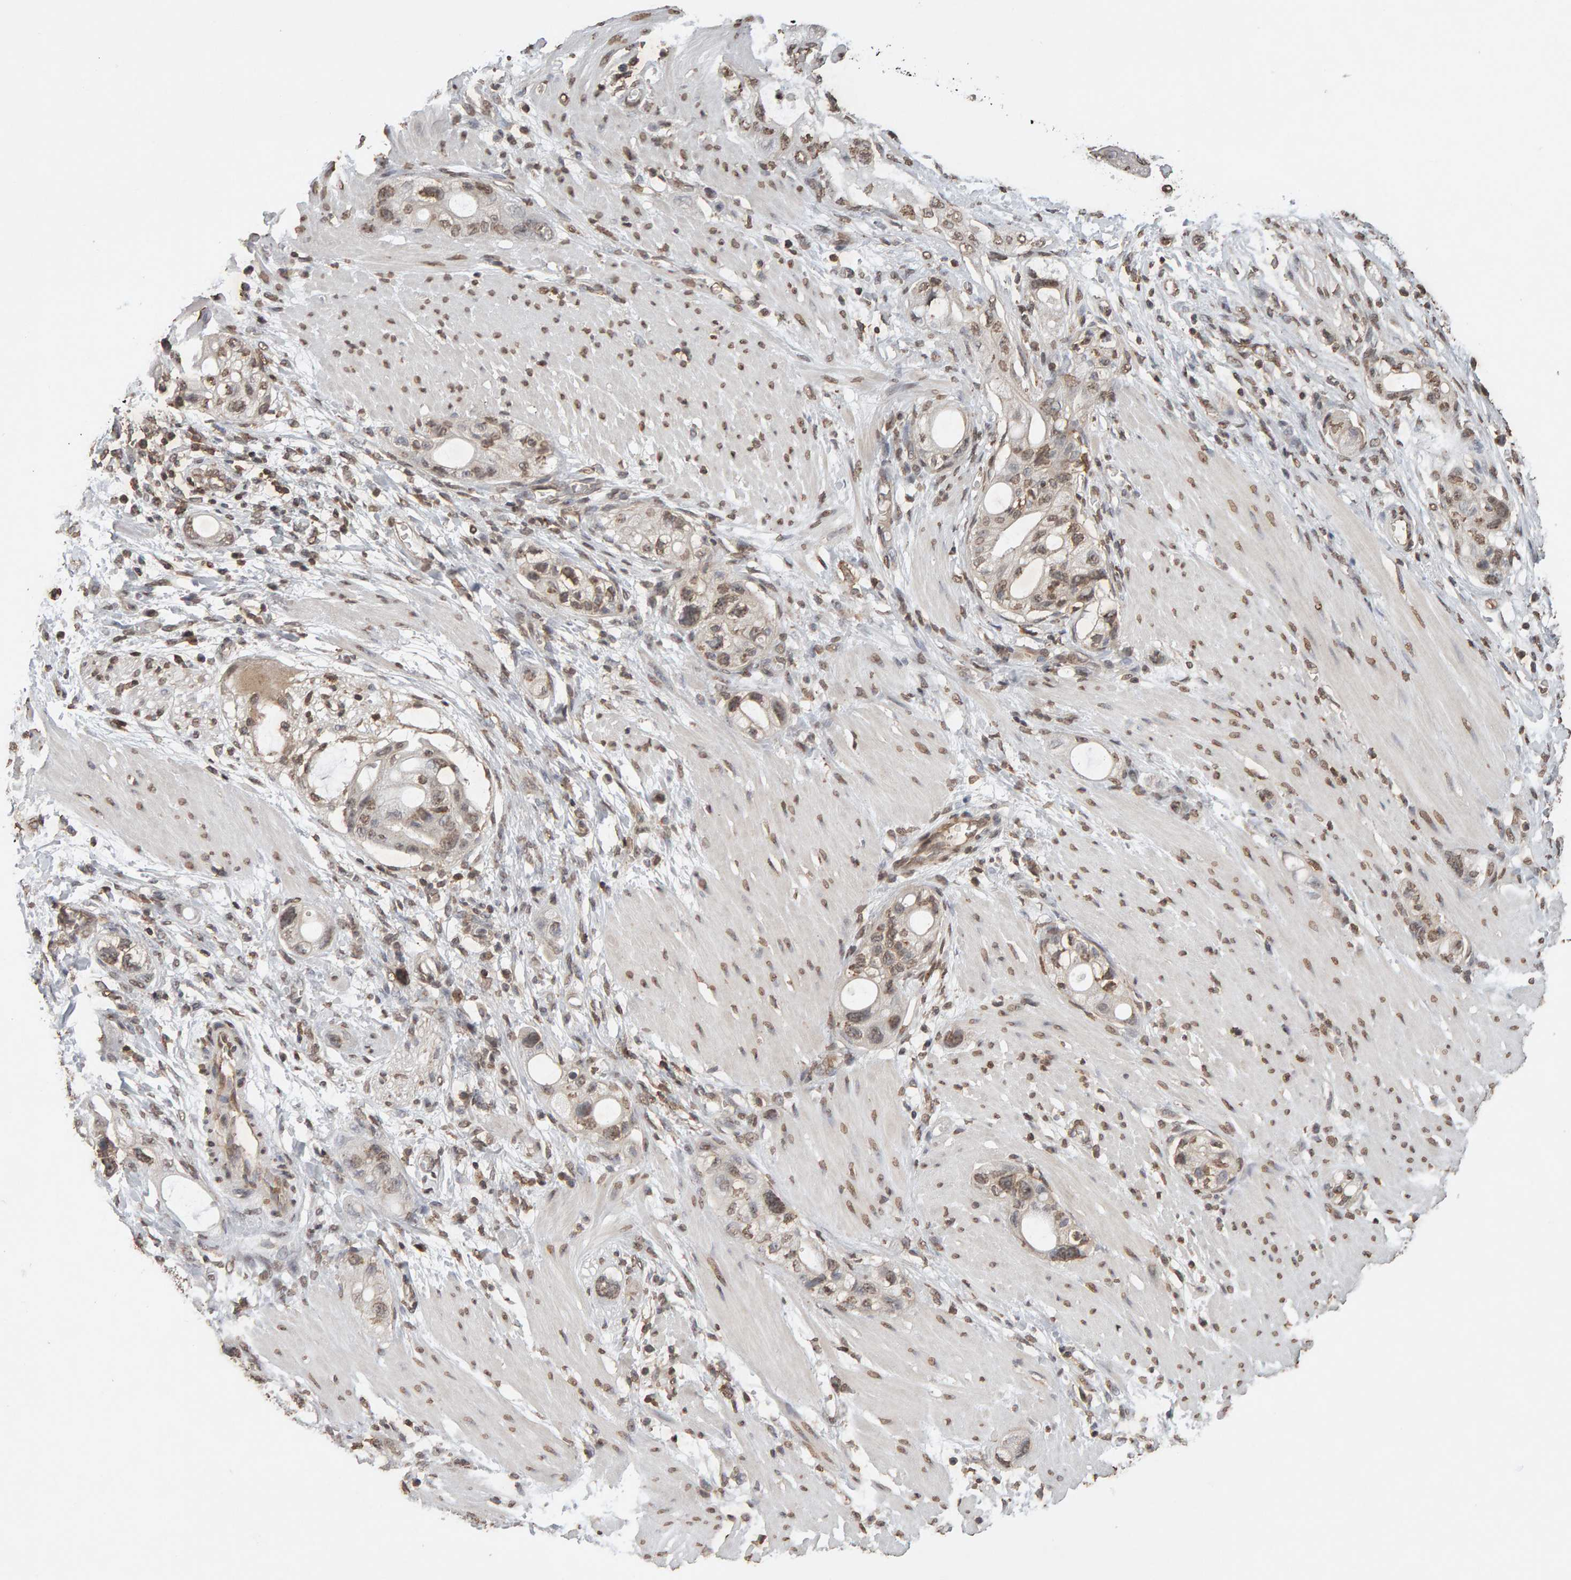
{"staining": {"intensity": "weak", "quantity": ">75%", "location": "nuclear"}, "tissue": "stomach cancer", "cell_type": "Tumor cells", "image_type": "cancer", "snomed": [{"axis": "morphology", "description": "Adenocarcinoma, NOS"}, {"axis": "topography", "description": "Stomach"}, {"axis": "topography", "description": "Stomach, lower"}], "caption": "Immunohistochemical staining of human stomach adenocarcinoma demonstrates low levels of weak nuclear expression in approximately >75% of tumor cells.", "gene": "DNAJB5", "patient": {"sex": "female", "age": 48}}